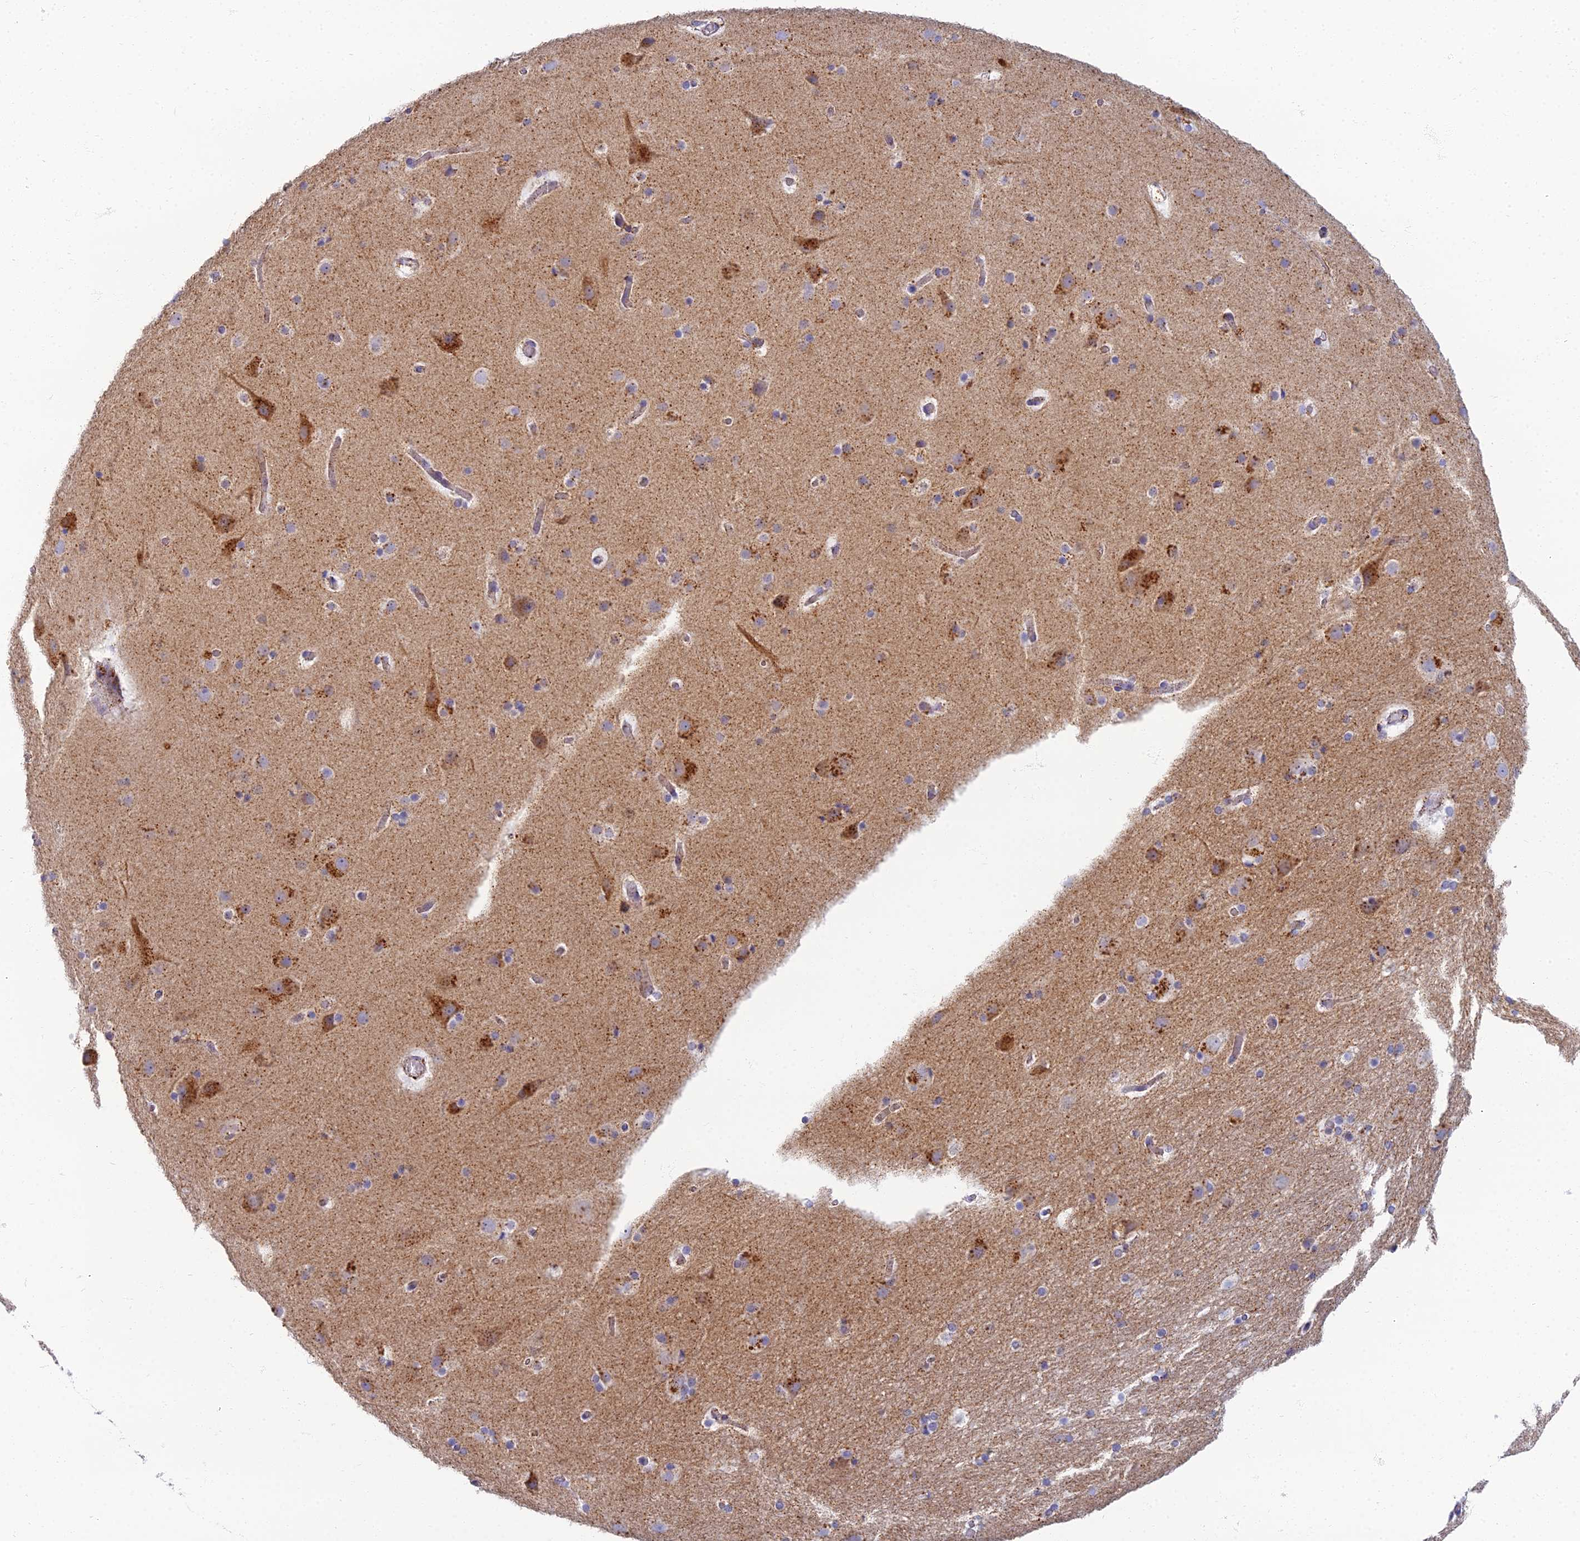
{"staining": {"intensity": "weak", "quantity": "<25%", "location": "cytoplasmic/membranous"}, "tissue": "cerebral cortex", "cell_type": "Endothelial cells", "image_type": "normal", "snomed": [{"axis": "morphology", "description": "Normal tissue, NOS"}, {"axis": "topography", "description": "Cerebral cortex"}], "caption": "DAB immunohistochemical staining of normal cerebral cortex demonstrates no significant staining in endothelial cells. The staining is performed using DAB brown chromogen with nuclei counter-stained in using hematoxylin.", "gene": "CHMP4B", "patient": {"sex": "male", "age": 57}}